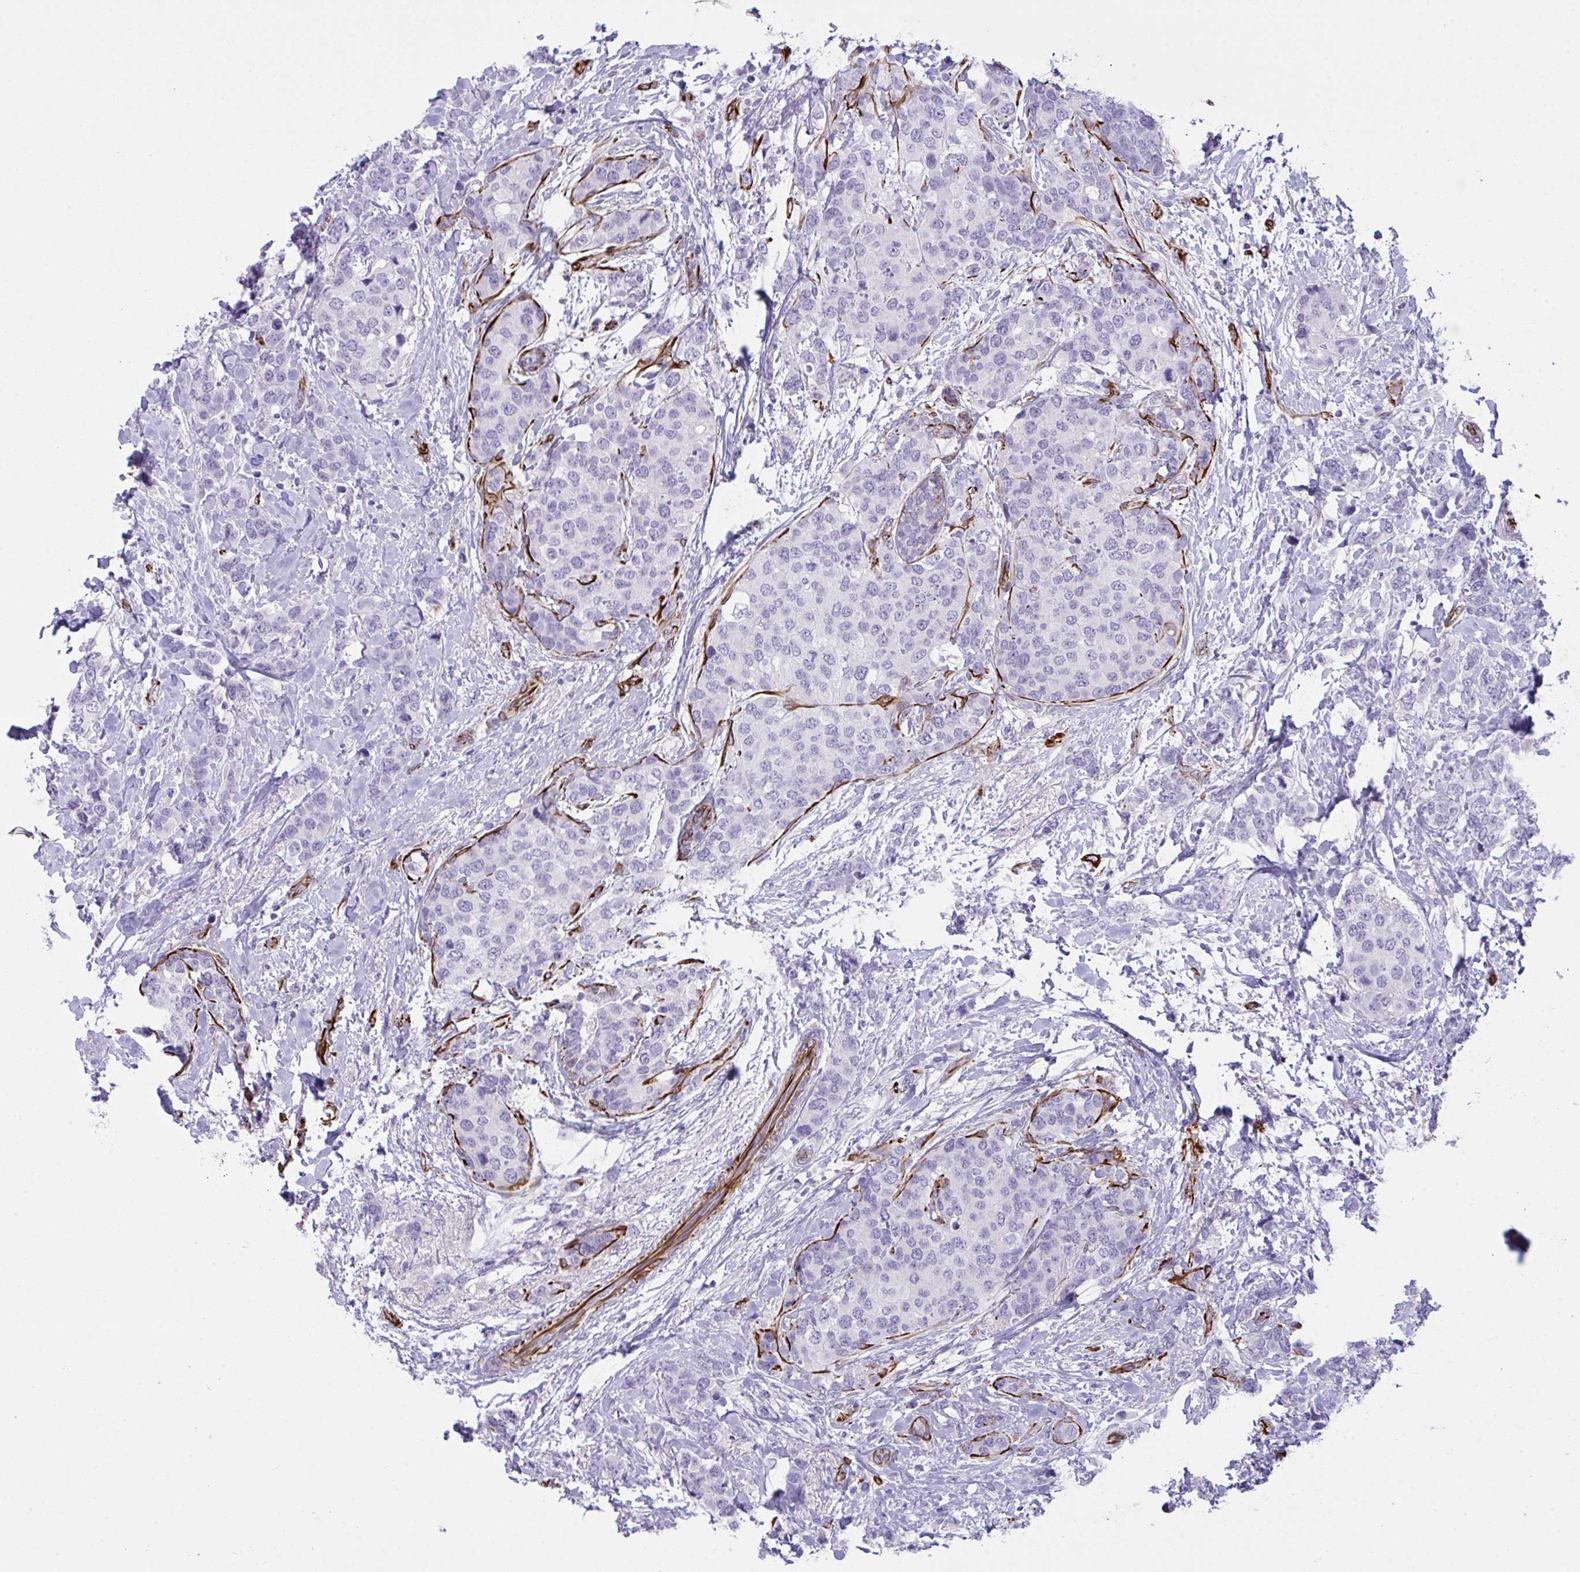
{"staining": {"intensity": "negative", "quantity": "none", "location": "none"}, "tissue": "breast cancer", "cell_type": "Tumor cells", "image_type": "cancer", "snomed": [{"axis": "morphology", "description": "Lobular carcinoma"}, {"axis": "topography", "description": "Breast"}], "caption": "Photomicrograph shows no significant protein positivity in tumor cells of breast cancer. (Immunohistochemistry (ihc), brightfield microscopy, high magnification).", "gene": "SLC35B1", "patient": {"sex": "female", "age": 59}}